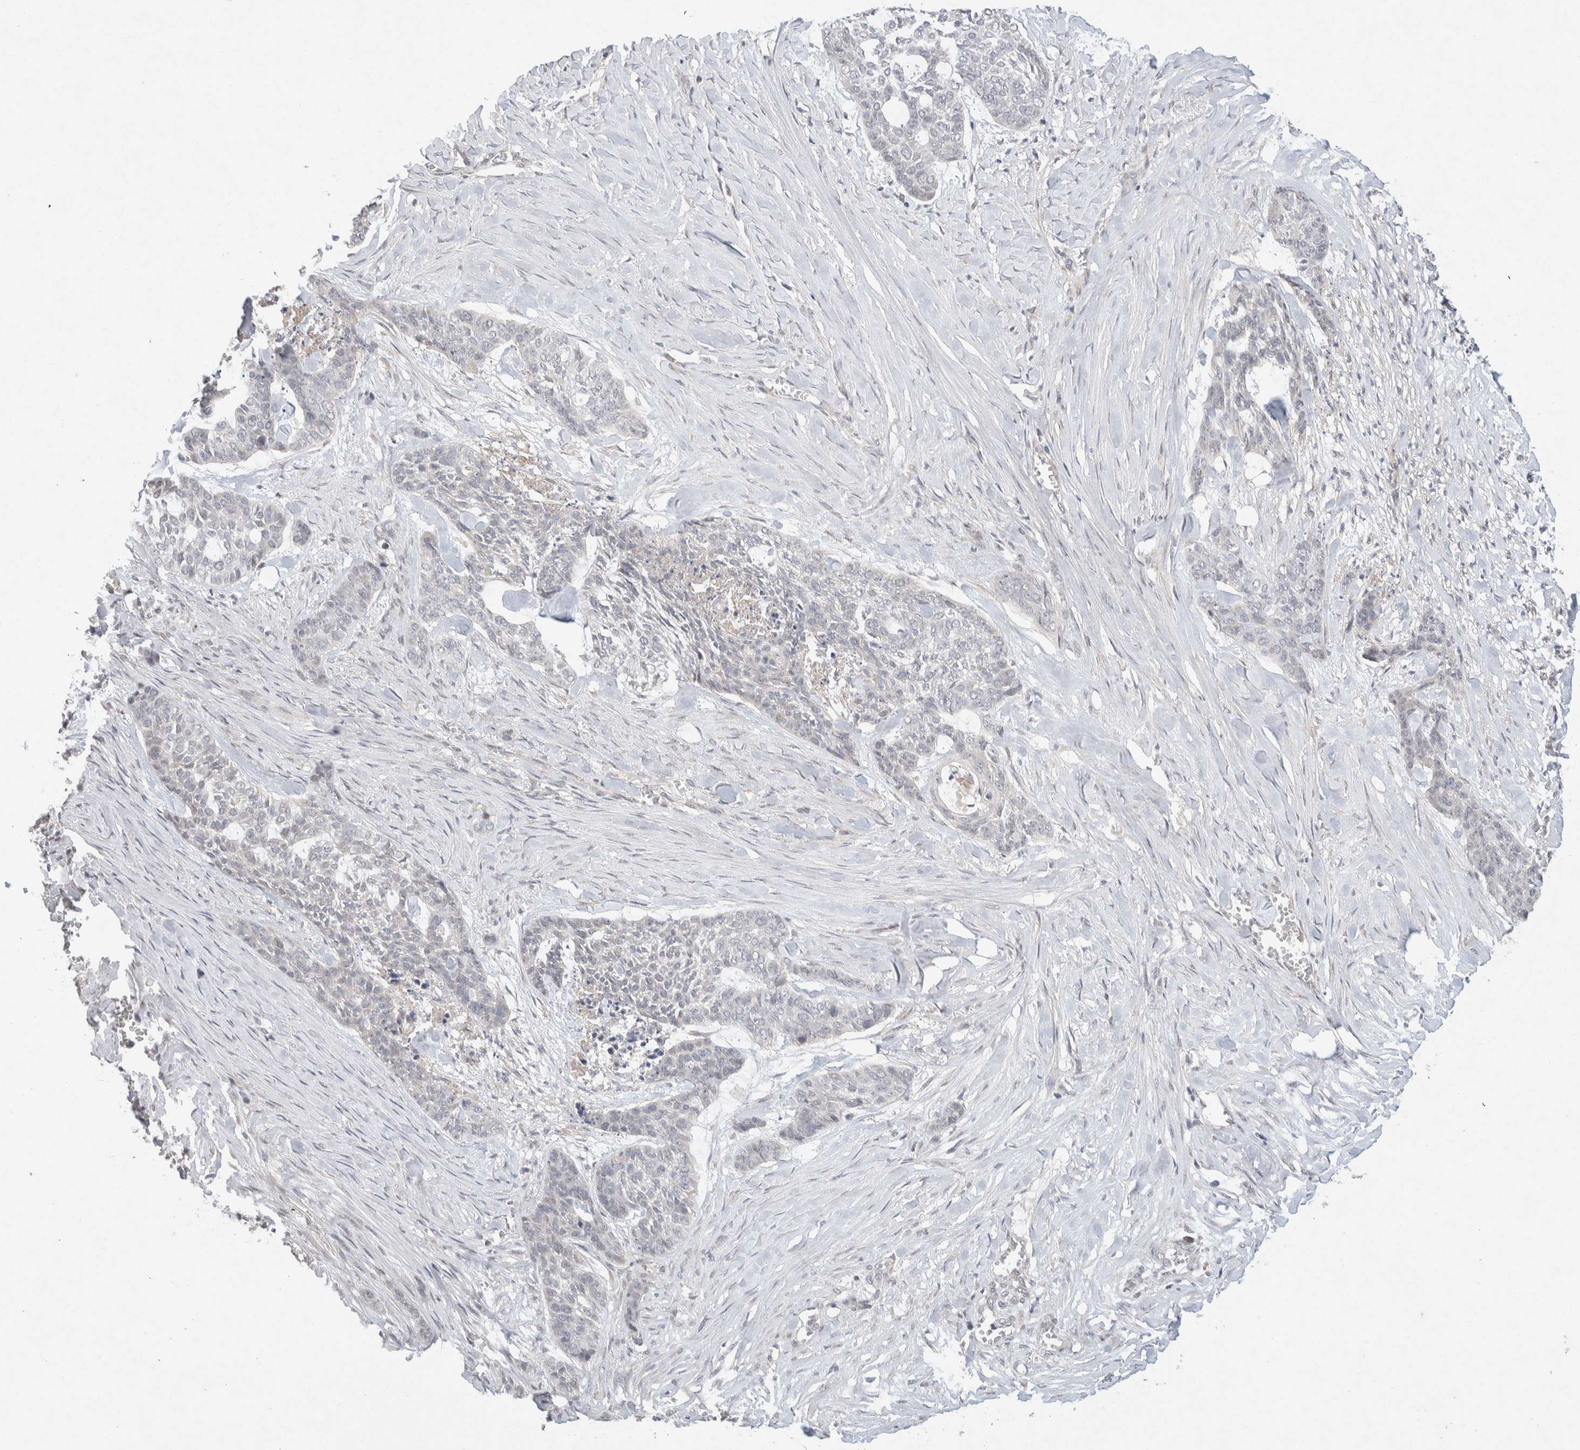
{"staining": {"intensity": "negative", "quantity": "none", "location": "none"}, "tissue": "skin cancer", "cell_type": "Tumor cells", "image_type": "cancer", "snomed": [{"axis": "morphology", "description": "Basal cell carcinoma"}, {"axis": "topography", "description": "Skin"}], "caption": "There is no significant positivity in tumor cells of skin basal cell carcinoma.", "gene": "CMTM4", "patient": {"sex": "female", "age": 64}}